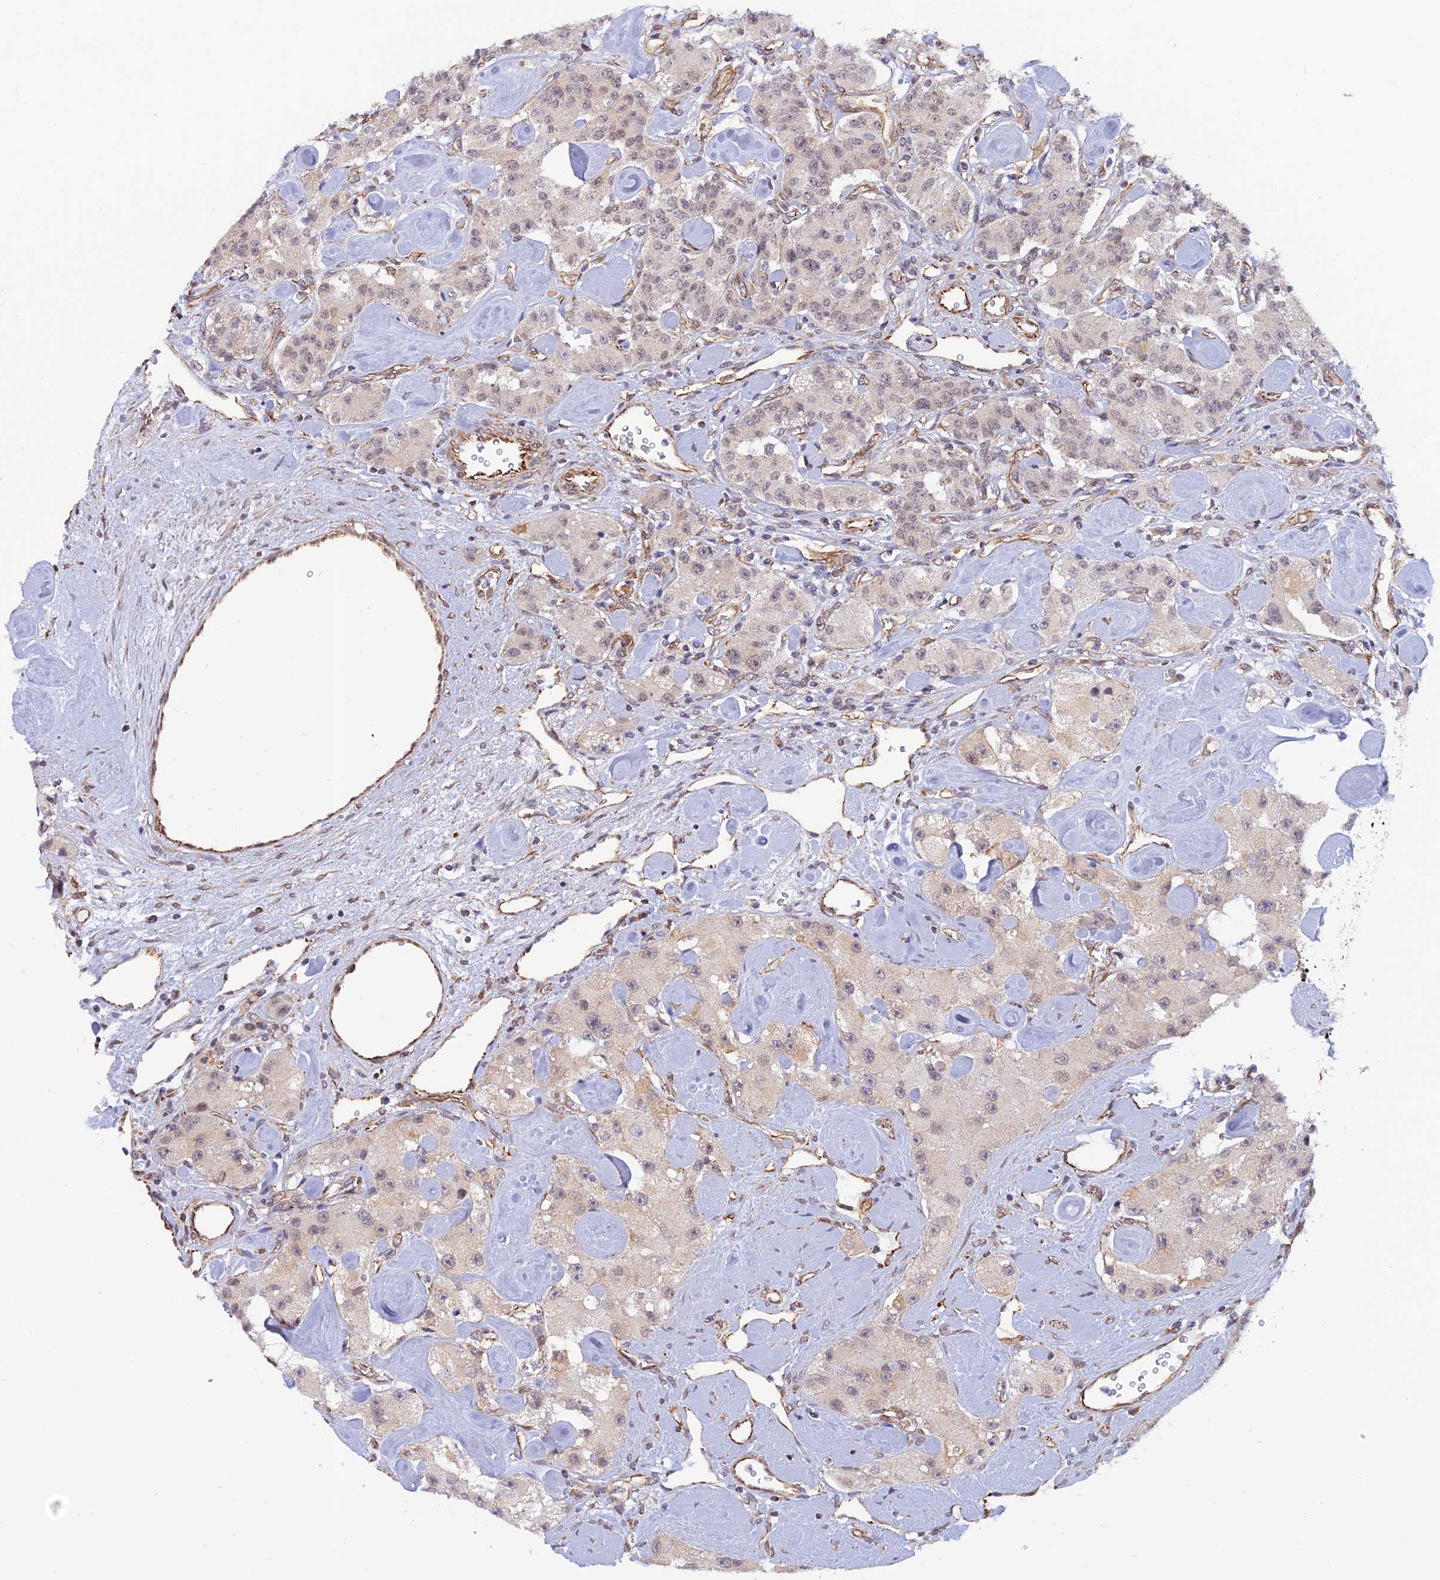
{"staining": {"intensity": "negative", "quantity": "none", "location": "none"}, "tissue": "carcinoid", "cell_type": "Tumor cells", "image_type": "cancer", "snomed": [{"axis": "morphology", "description": "Carcinoid, malignant, NOS"}, {"axis": "topography", "description": "Pancreas"}], "caption": "Malignant carcinoid was stained to show a protein in brown. There is no significant positivity in tumor cells.", "gene": "PAGR1", "patient": {"sex": "male", "age": 41}}